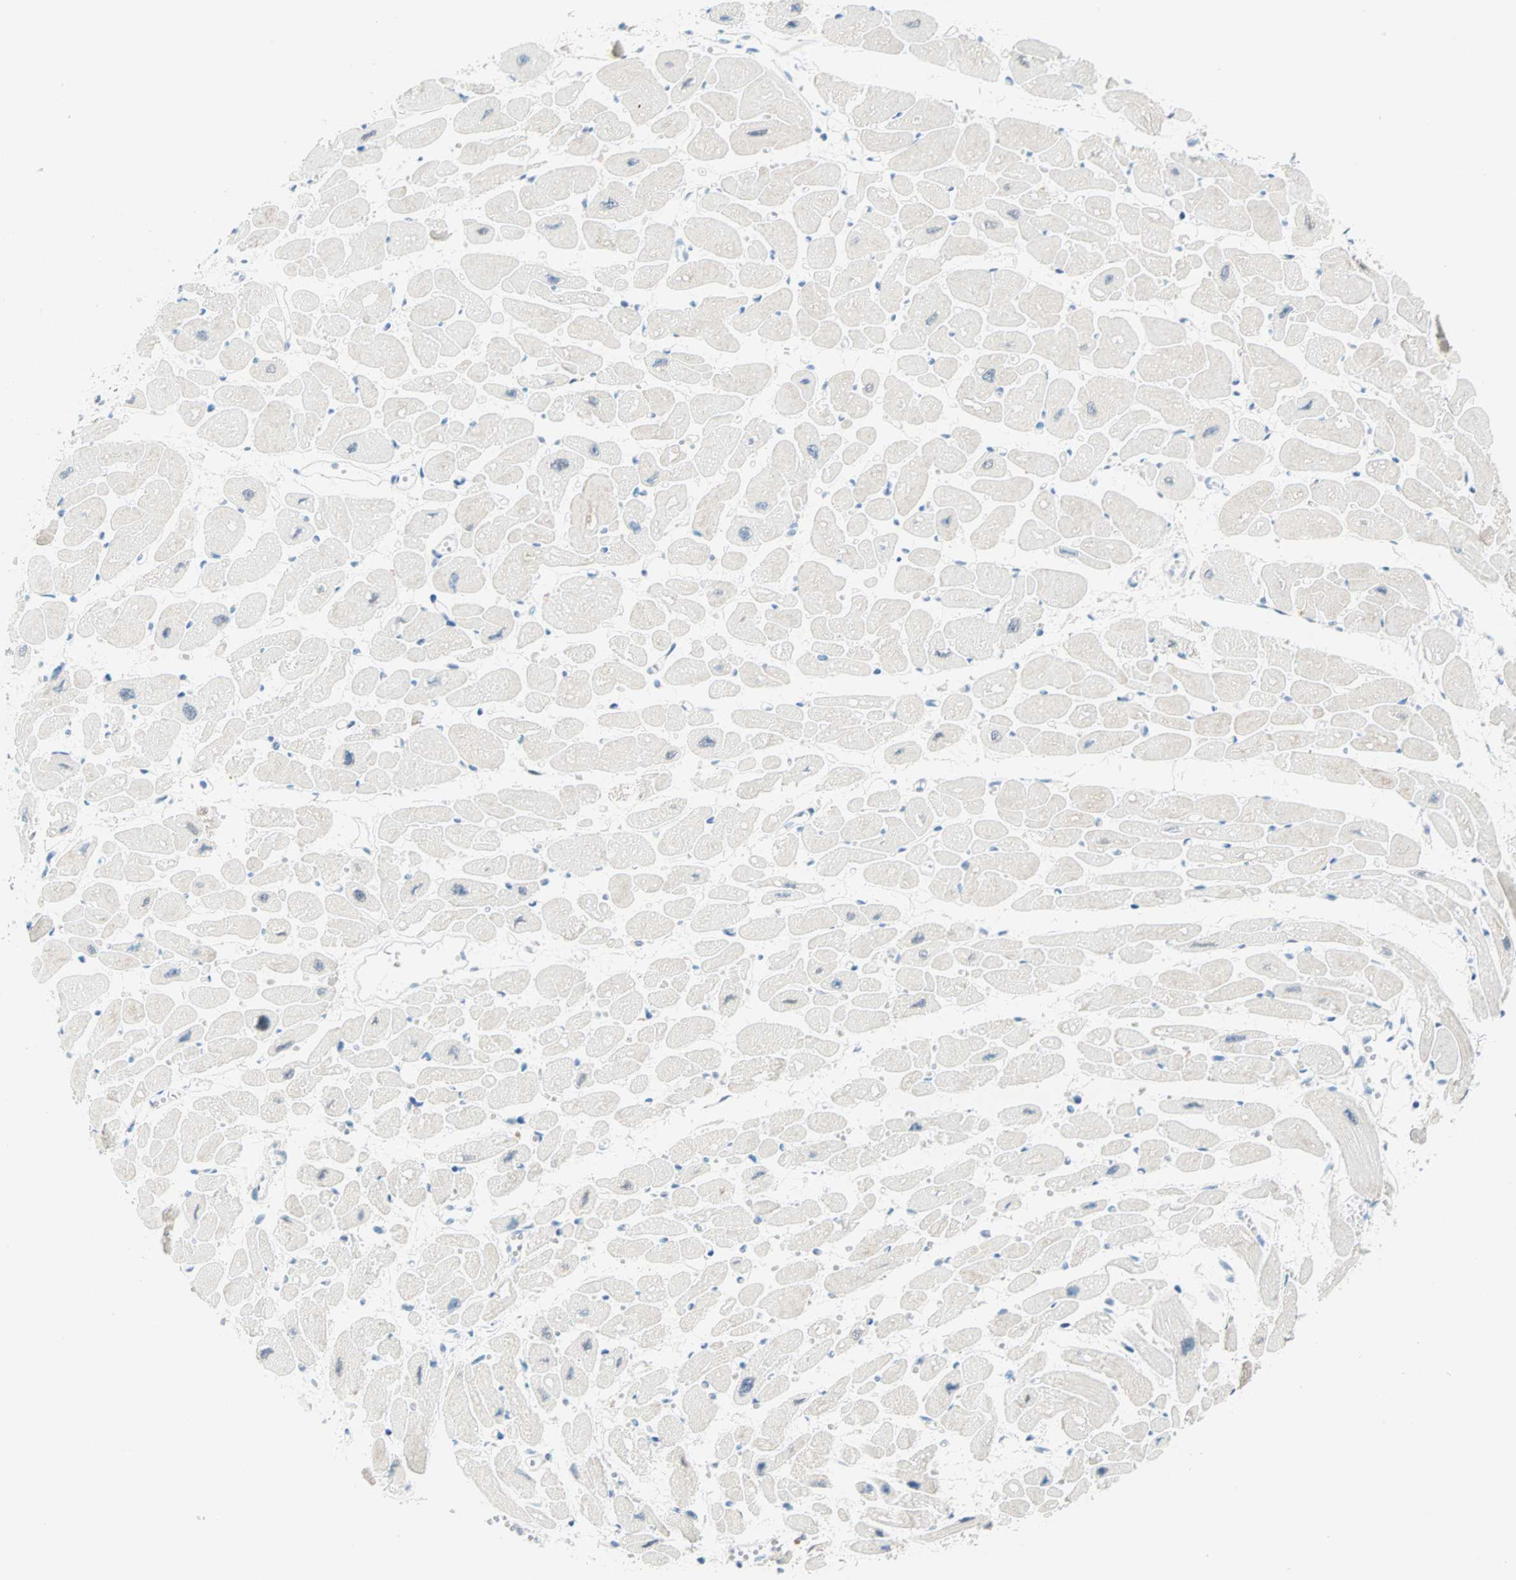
{"staining": {"intensity": "negative", "quantity": "none", "location": "none"}, "tissue": "heart muscle", "cell_type": "Cardiomyocytes", "image_type": "normal", "snomed": [{"axis": "morphology", "description": "Normal tissue, NOS"}, {"axis": "topography", "description": "Heart"}], "caption": "High magnification brightfield microscopy of normal heart muscle stained with DAB (brown) and counterstained with hematoxylin (blue): cardiomyocytes show no significant expression.", "gene": "TMEM163", "patient": {"sex": "female", "age": 54}}